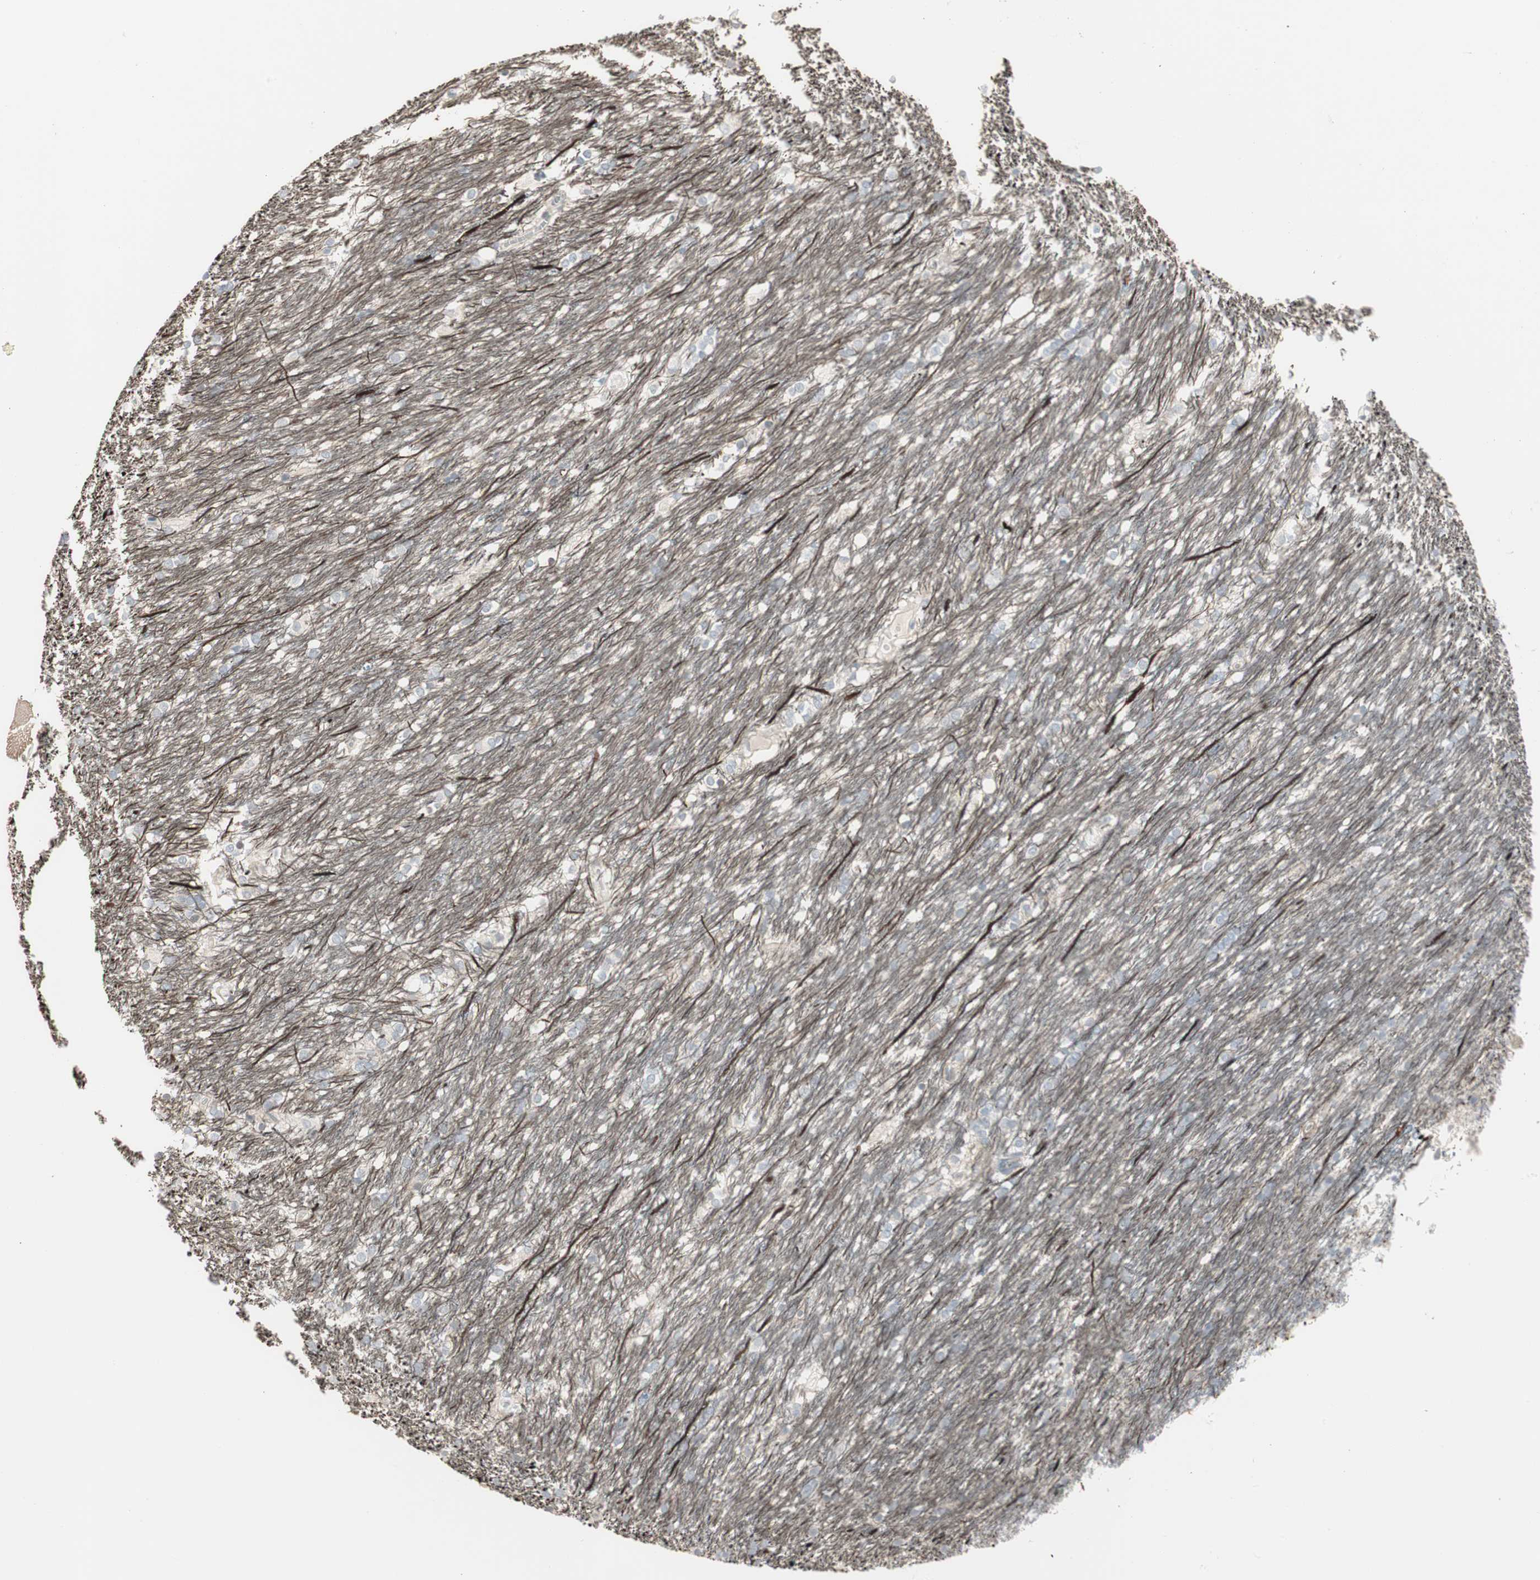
{"staining": {"intensity": "negative", "quantity": "none", "location": "none"}, "tissue": "caudate", "cell_type": "Glial cells", "image_type": "normal", "snomed": [{"axis": "morphology", "description": "Normal tissue, NOS"}, {"axis": "topography", "description": "Lateral ventricle wall"}], "caption": "This image is of unremarkable caudate stained with immunohistochemistry (IHC) to label a protein in brown with the nuclei are counter-stained blue. There is no expression in glial cells. (Immunohistochemistry (ihc), brightfield microscopy, high magnification).", "gene": "DMPK", "patient": {"sex": "female", "age": 19}}